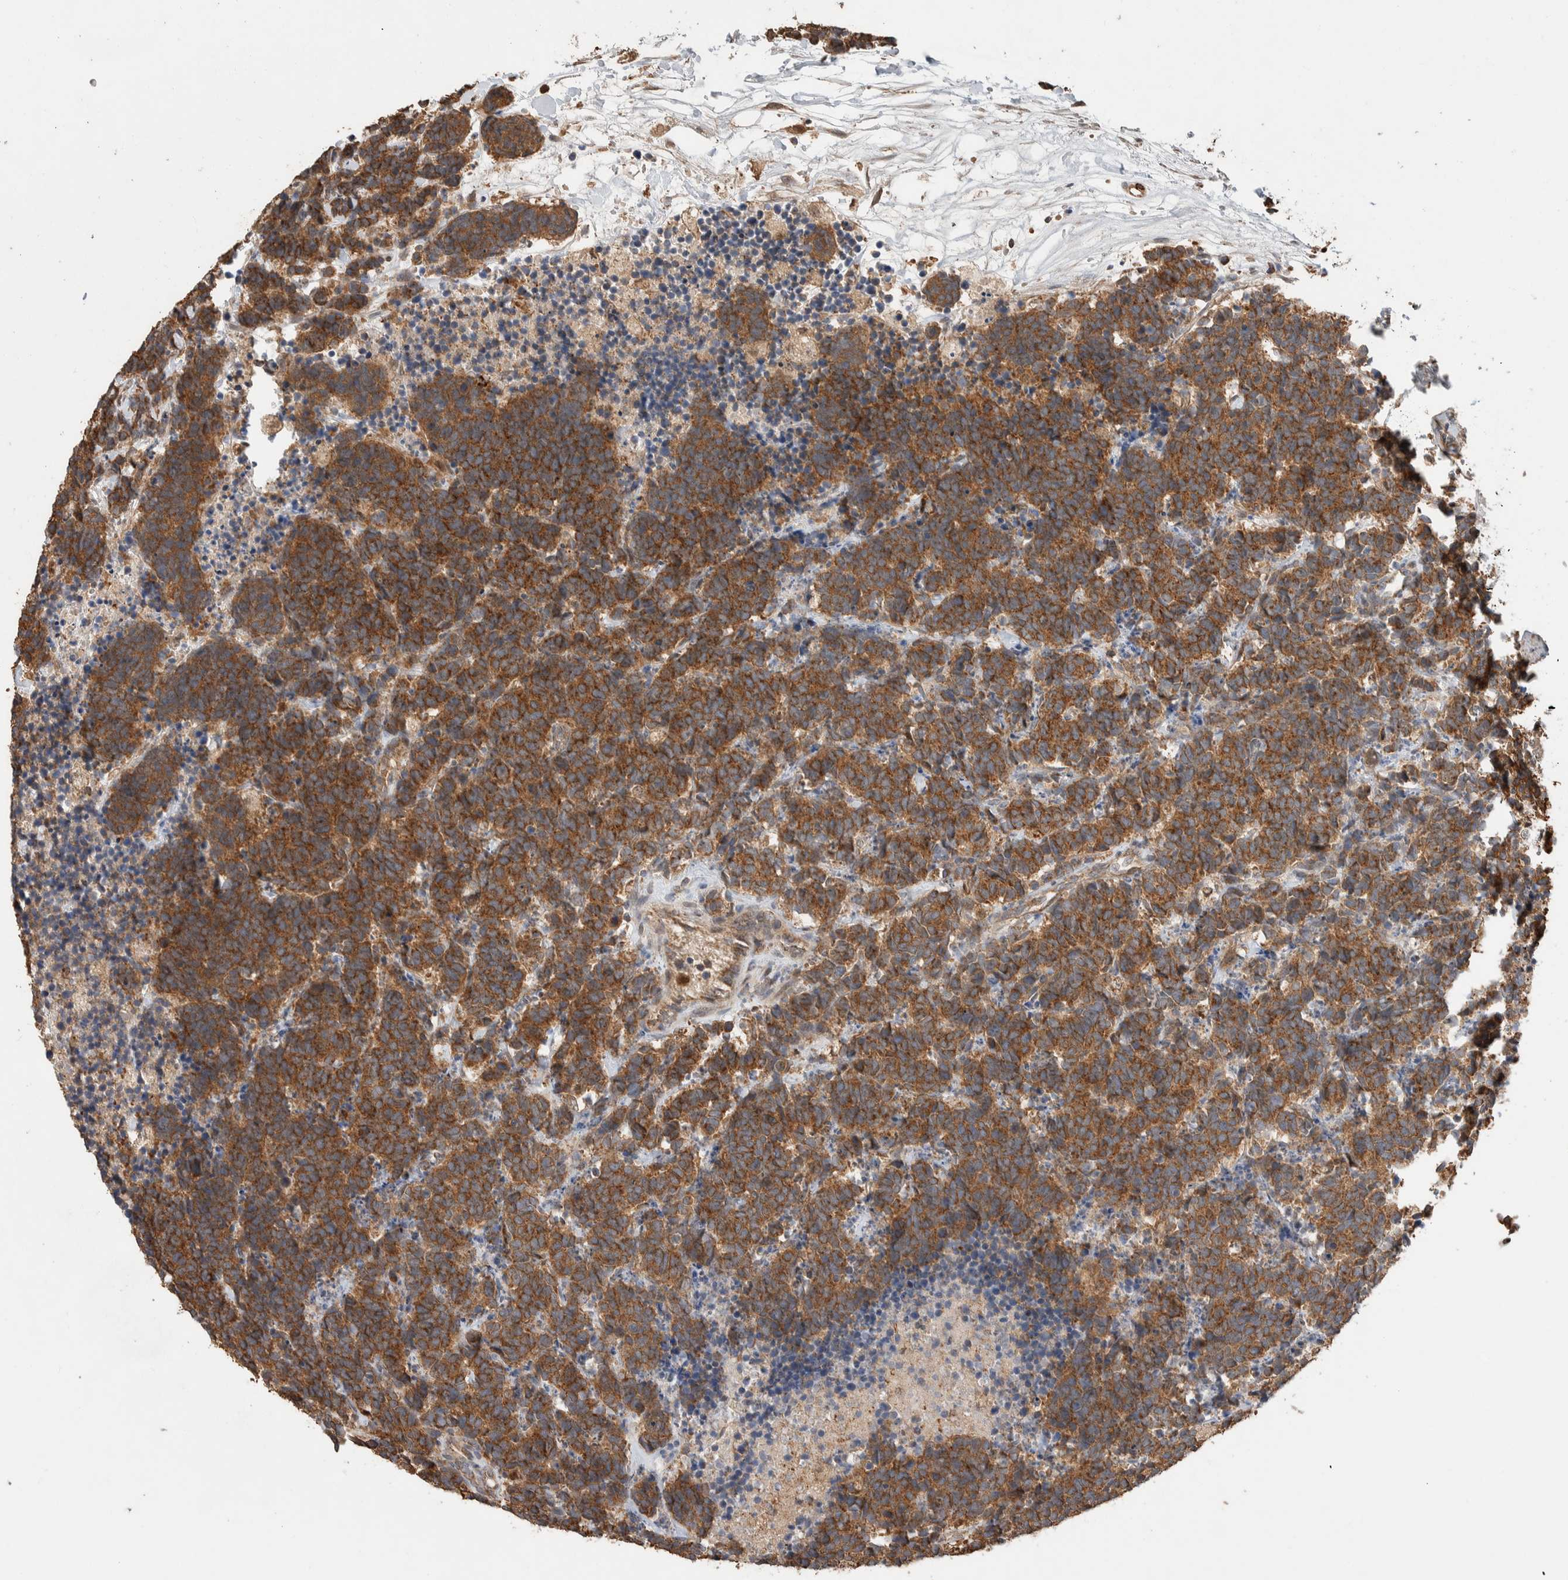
{"staining": {"intensity": "moderate", "quantity": ">75%", "location": "cytoplasmic/membranous"}, "tissue": "carcinoid", "cell_type": "Tumor cells", "image_type": "cancer", "snomed": [{"axis": "morphology", "description": "Carcinoma, NOS"}, {"axis": "morphology", "description": "Carcinoid, malignant, NOS"}, {"axis": "topography", "description": "Urinary bladder"}], "caption": "A medium amount of moderate cytoplasmic/membranous staining is appreciated in approximately >75% of tumor cells in carcinoid tissue. Using DAB (3,3'-diaminobenzidine) (brown) and hematoxylin (blue) stains, captured at high magnification using brightfield microscopy.", "gene": "VPS53", "patient": {"sex": "male", "age": 57}}